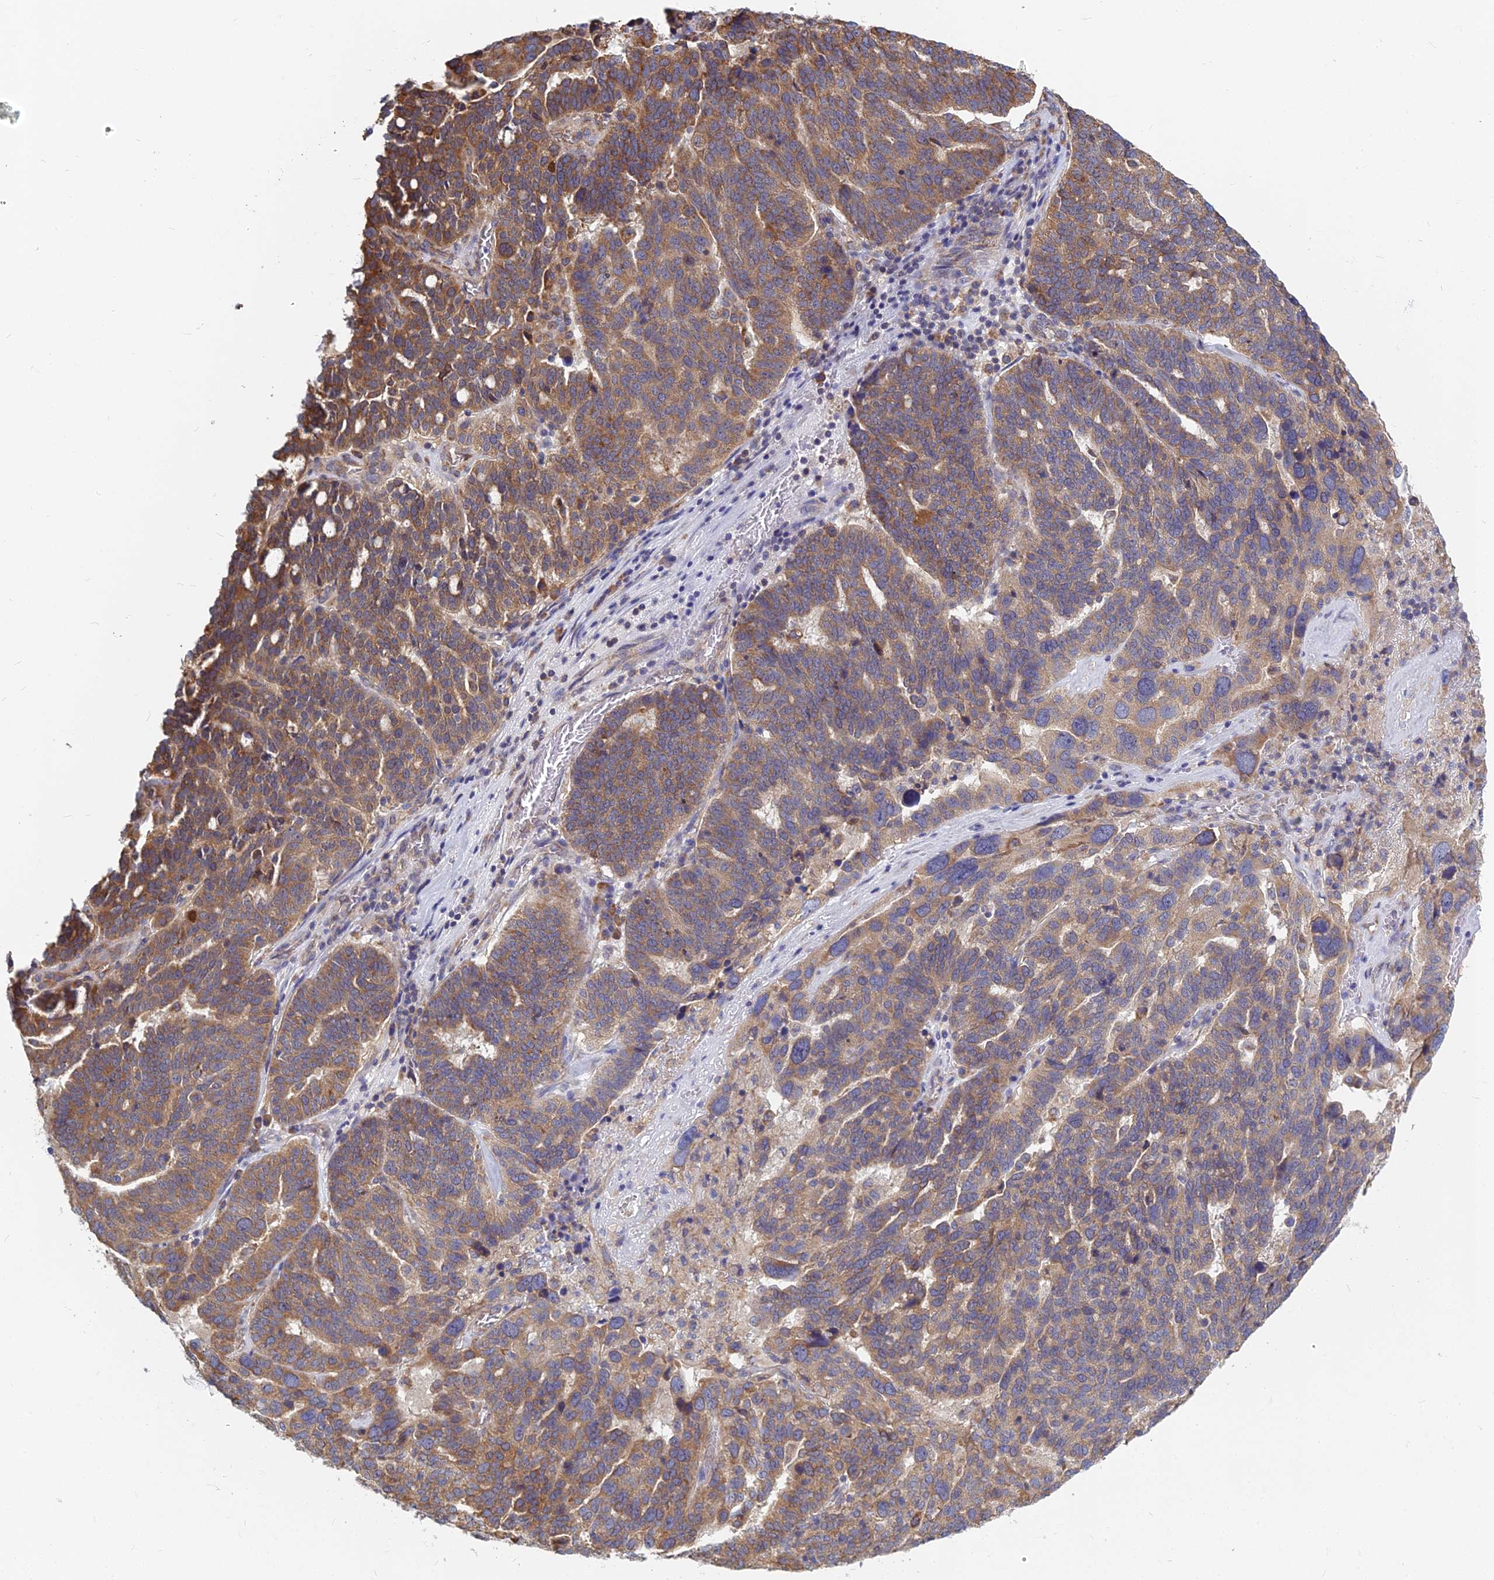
{"staining": {"intensity": "moderate", "quantity": ">75%", "location": "cytoplasmic/membranous"}, "tissue": "ovarian cancer", "cell_type": "Tumor cells", "image_type": "cancer", "snomed": [{"axis": "morphology", "description": "Cystadenocarcinoma, serous, NOS"}, {"axis": "topography", "description": "Ovary"}], "caption": "This is an image of immunohistochemistry staining of serous cystadenocarcinoma (ovarian), which shows moderate staining in the cytoplasmic/membranous of tumor cells.", "gene": "KIAA1143", "patient": {"sex": "female", "age": 59}}